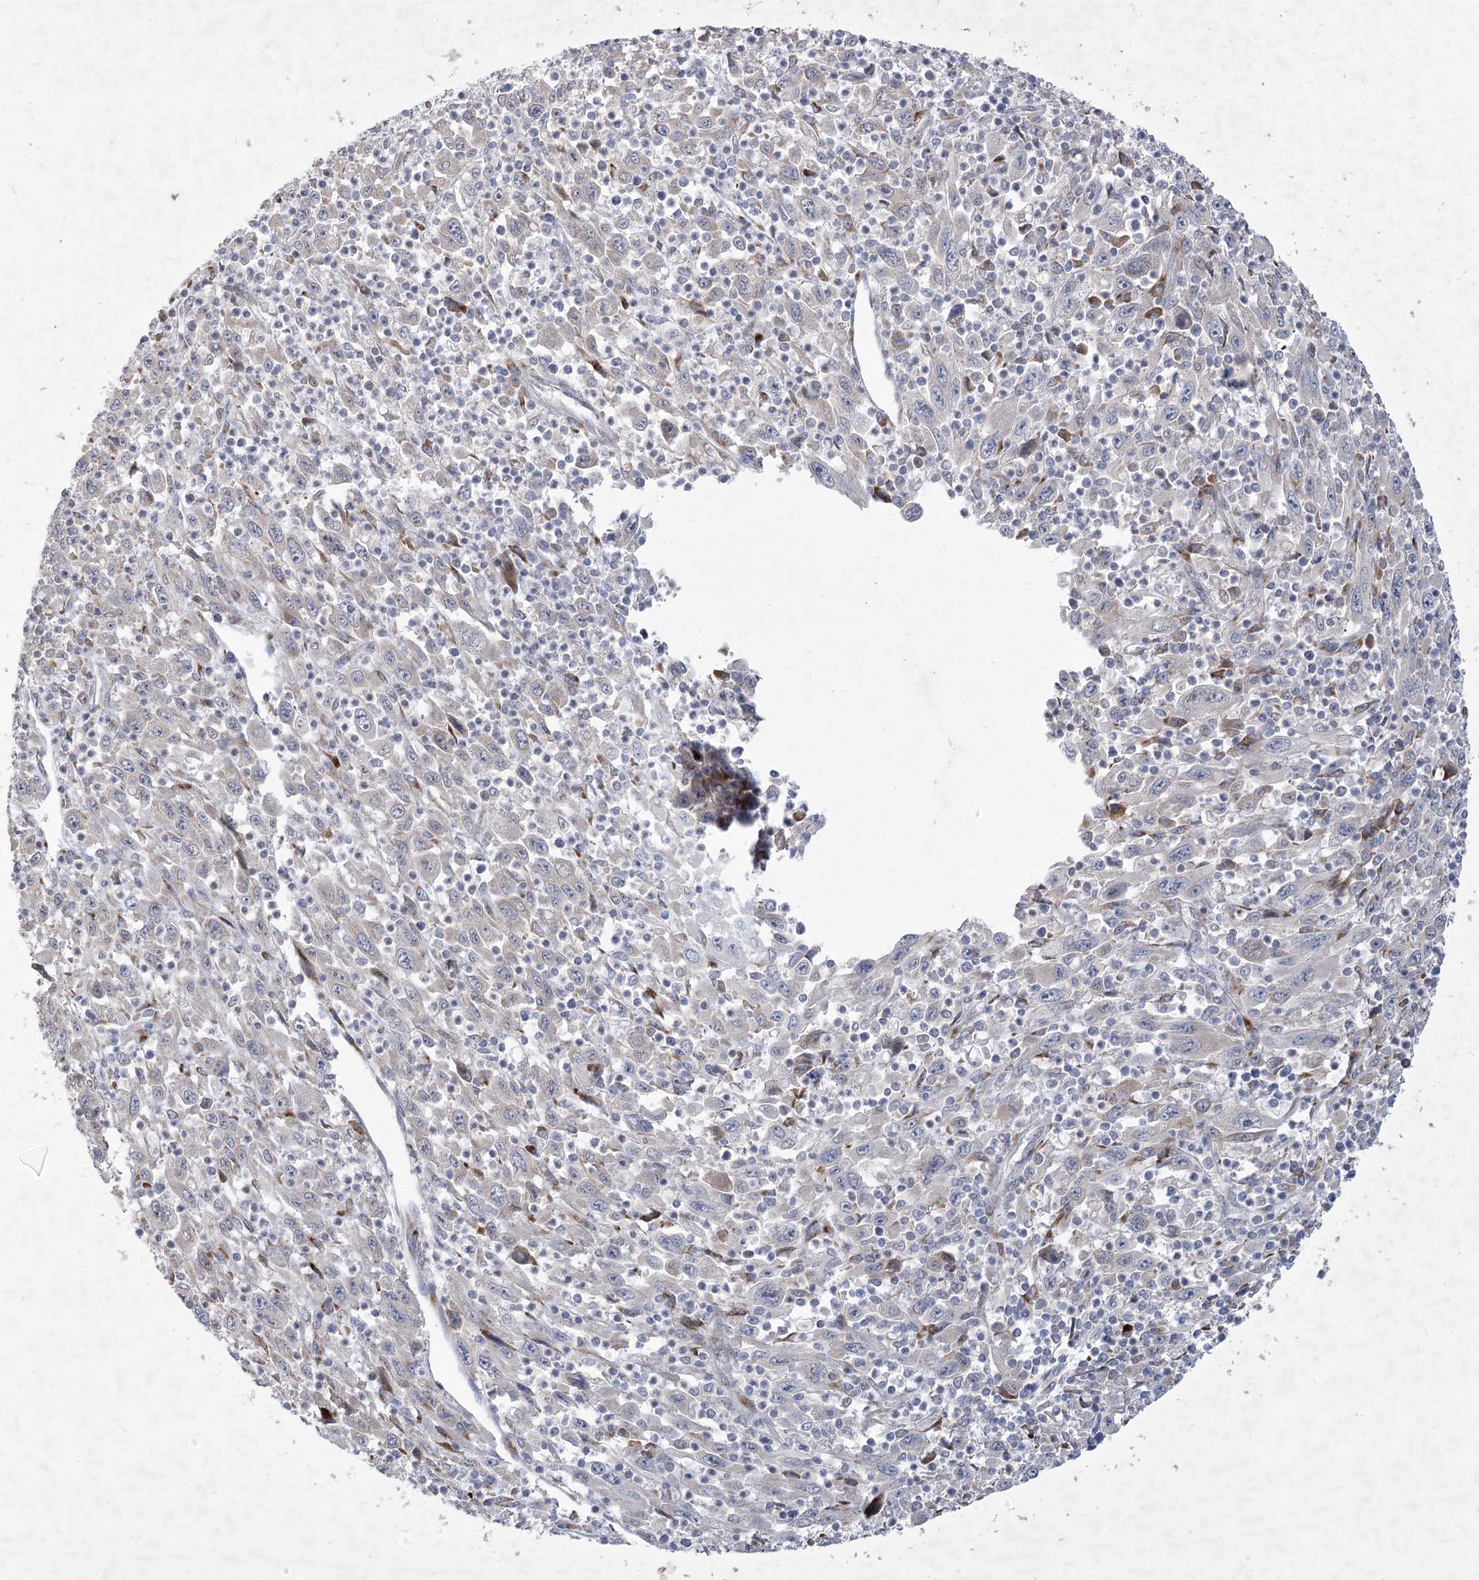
{"staining": {"intensity": "negative", "quantity": "none", "location": "none"}, "tissue": "melanoma", "cell_type": "Tumor cells", "image_type": "cancer", "snomed": [{"axis": "morphology", "description": "Malignant melanoma, Metastatic site"}, {"axis": "topography", "description": "Skin"}], "caption": "Micrograph shows no protein staining in tumor cells of melanoma tissue.", "gene": "GCNT4", "patient": {"sex": "female", "age": 56}}